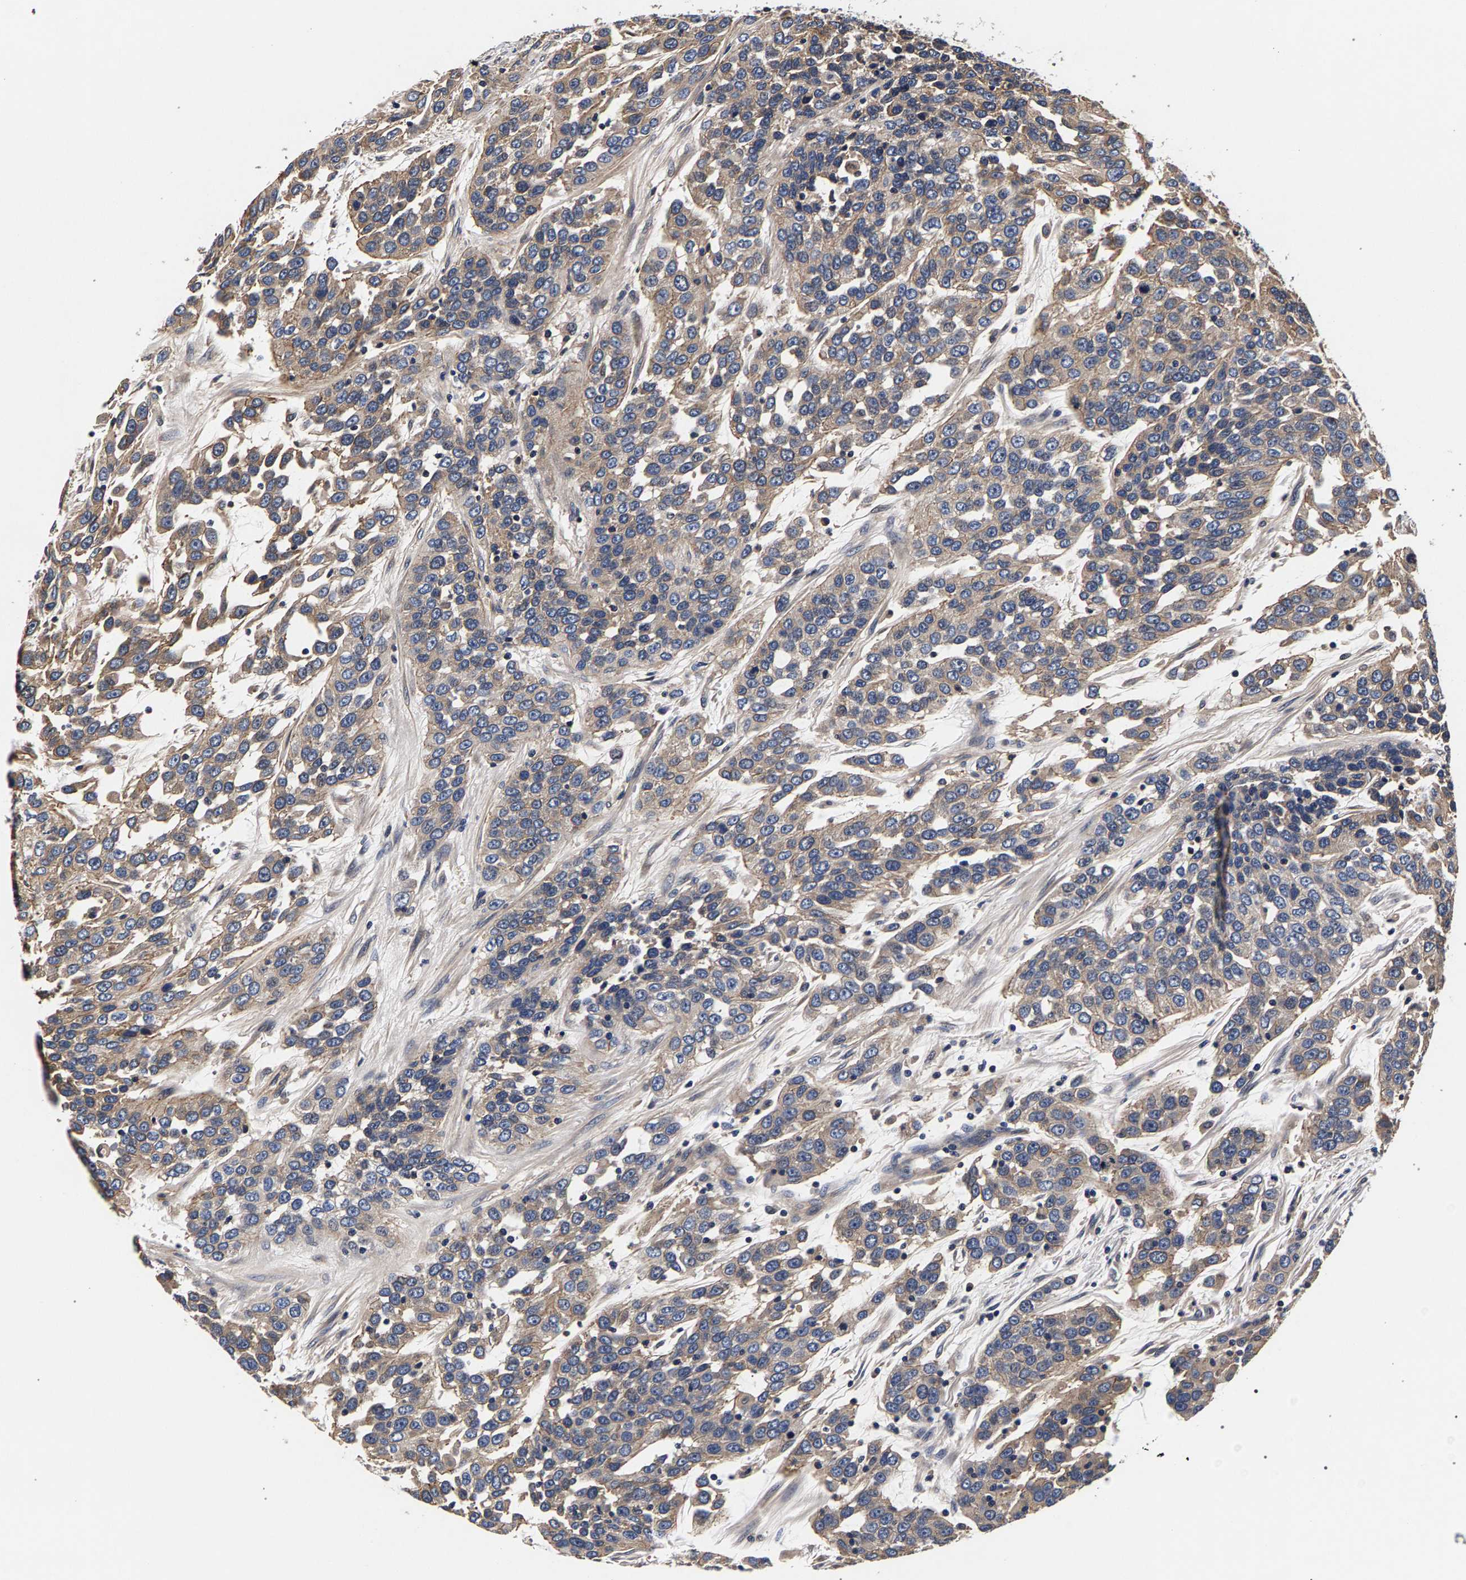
{"staining": {"intensity": "weak", "quantity": ">75%", "location": "cytoplasmic/membranous"}, "tissue": "urothelial cancer", "cell_type": "Tumor cells", "image_type": "cancer", "snomed": [{"axis": "morphology", "description": "Urothelial carcinoma, High grade"}, {"axis": "topography", "description": "Urinary bladder"}], "caption": "This micrograph reveals IHC staining of urothelial cancer, with low weak cytoplasmic/membranous staining in about >75% of tumor cells.", "gene": "MARCHF7", "patient": {"sex": "female", "age": 80}}